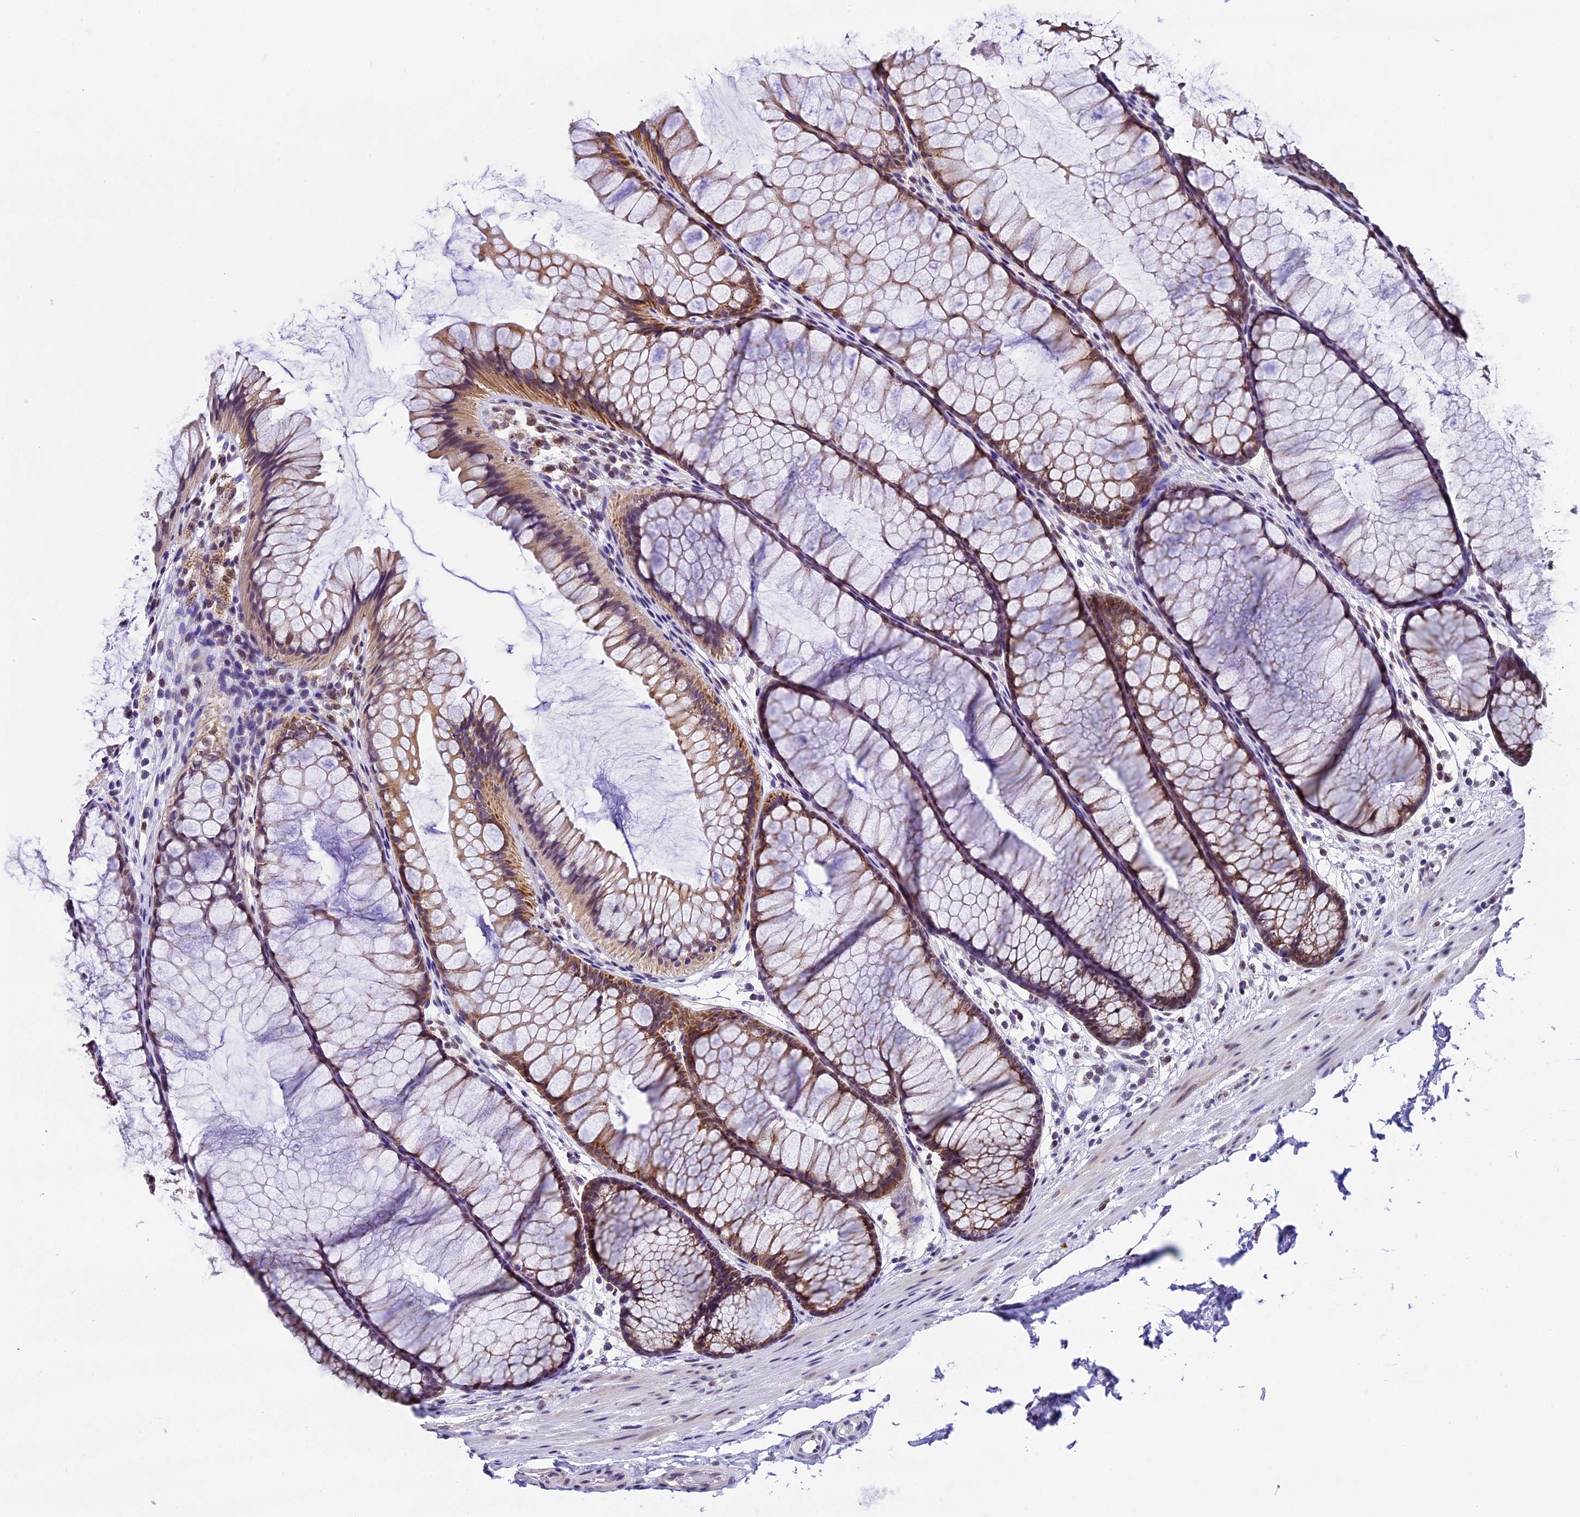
{"staining": {"intensity": "negative", "quantity": "none", "location": "none"}, "tissue": "colon", "cell_type": "Endothelial cells", "image_type": "normal", "snomed": [{"axis": "morphology", "description": "Normal tissue, NOS"}, {"axis": "topography", "description": "Colon"}], "caption": "Immunohistochemistry of unremarkable colon shows no positivity in endothelial cells. Brightfield microscopy of immunohistochemistry stained with DAB (3,3'-diaminobenzidine) (brown) and hematoxylin (blue), captured at high magnification.", "gene": "CARS2", "patient": {"sex": "female", "age": 82}}